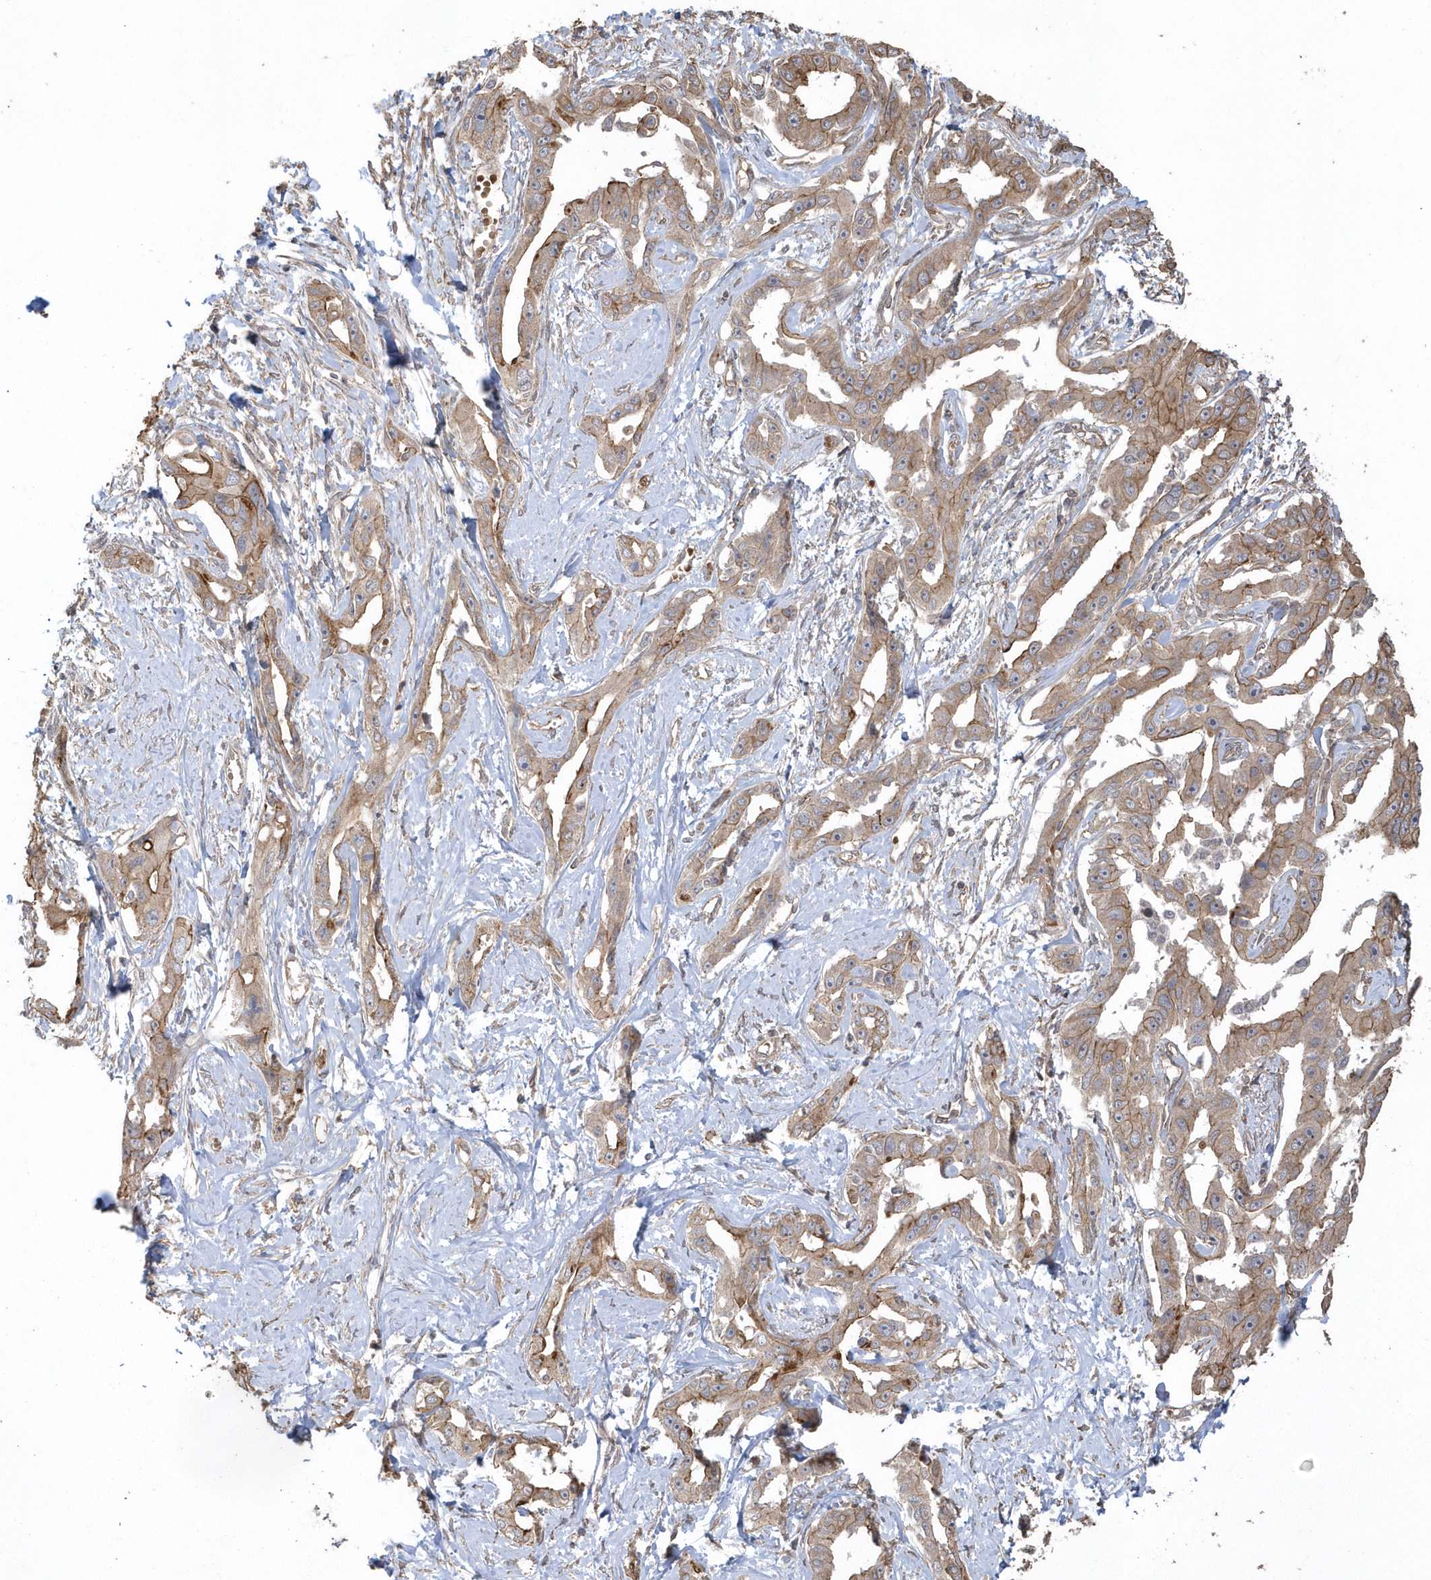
{"staining": {"intensity": "moderate", "quantity": ">75%", "location": "cytoplasmic/membranous"}, "tissue": "liver cancer", "cell_type": "Tumor cells", "image_type": "cancer", "snomed": [{"axis": "morphology", "description": "Cholangiocarcinoma"}, {"axis": "topography", "description": "Liver"}], "caption": "Protein positivity by immunohistochemistry demonstrates moderate cytoplasmic/membranous expression in about >75% of tumor cells in liver cancer (cholangiocarcinoma).", "gene": "HERPUD1", "patient": {"sex": "male", "age": 59}}